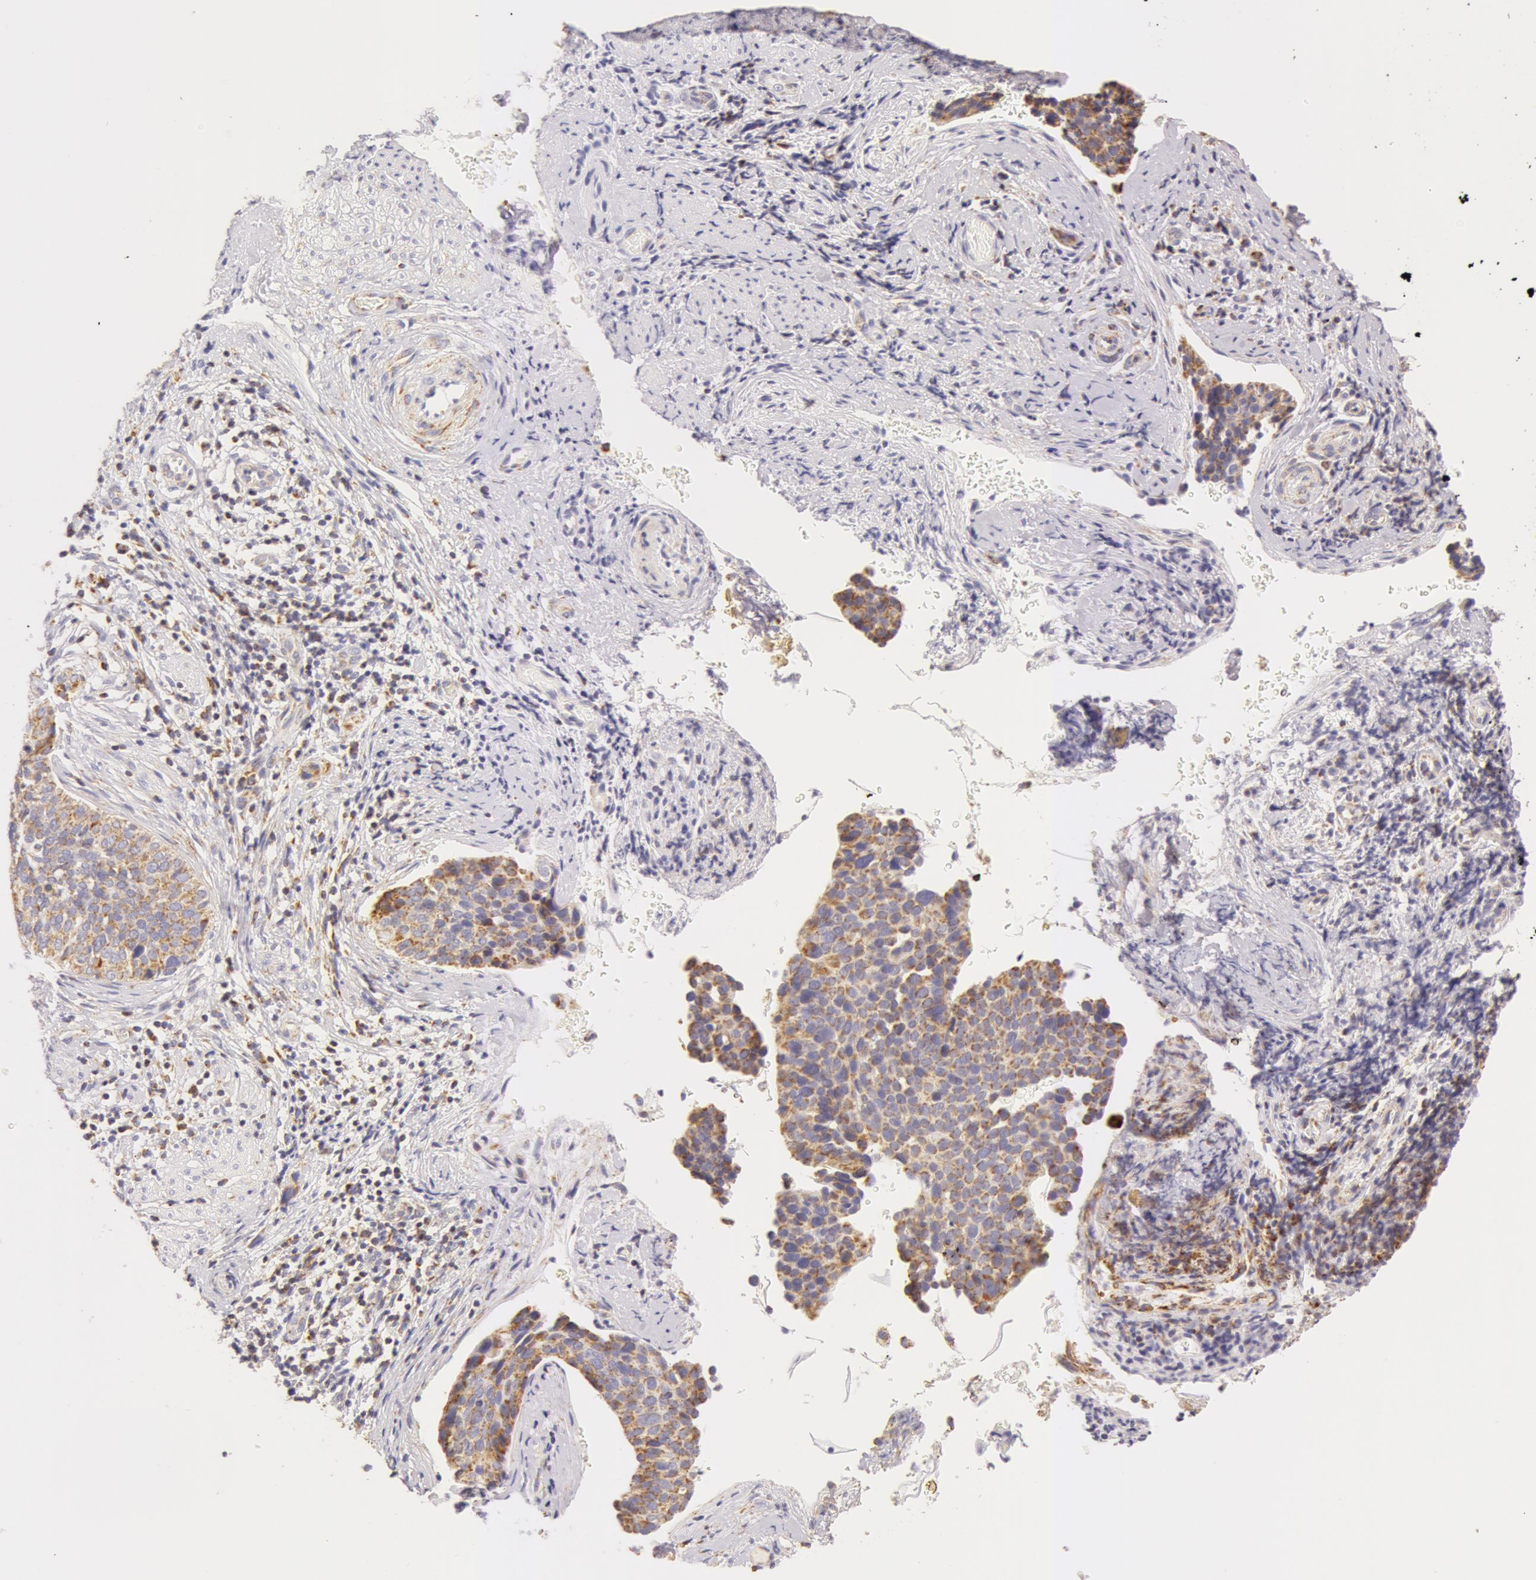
{"staining": {"intensity": "moderate", "quantity": ">75%", "location": "cytoplasmic/membranous"}, "tissue": "cervical cancer", "cell_type": "Tumor cells", "image_type": "cancer", "snomed": [{"axis": "morphology", "description": "Squamous cell carcinoma, NOS"}, {"axis": "topography", "description": "Cervix"}], "caption": "Protein analysis of cervical squamous cell carcinoma tissue demonstrates moderate cytoplasmic/membranous expression in about >75% of tumor cells.", "gene": "ATP5F1B", "patient": {"sex": "female", "age": 31}}